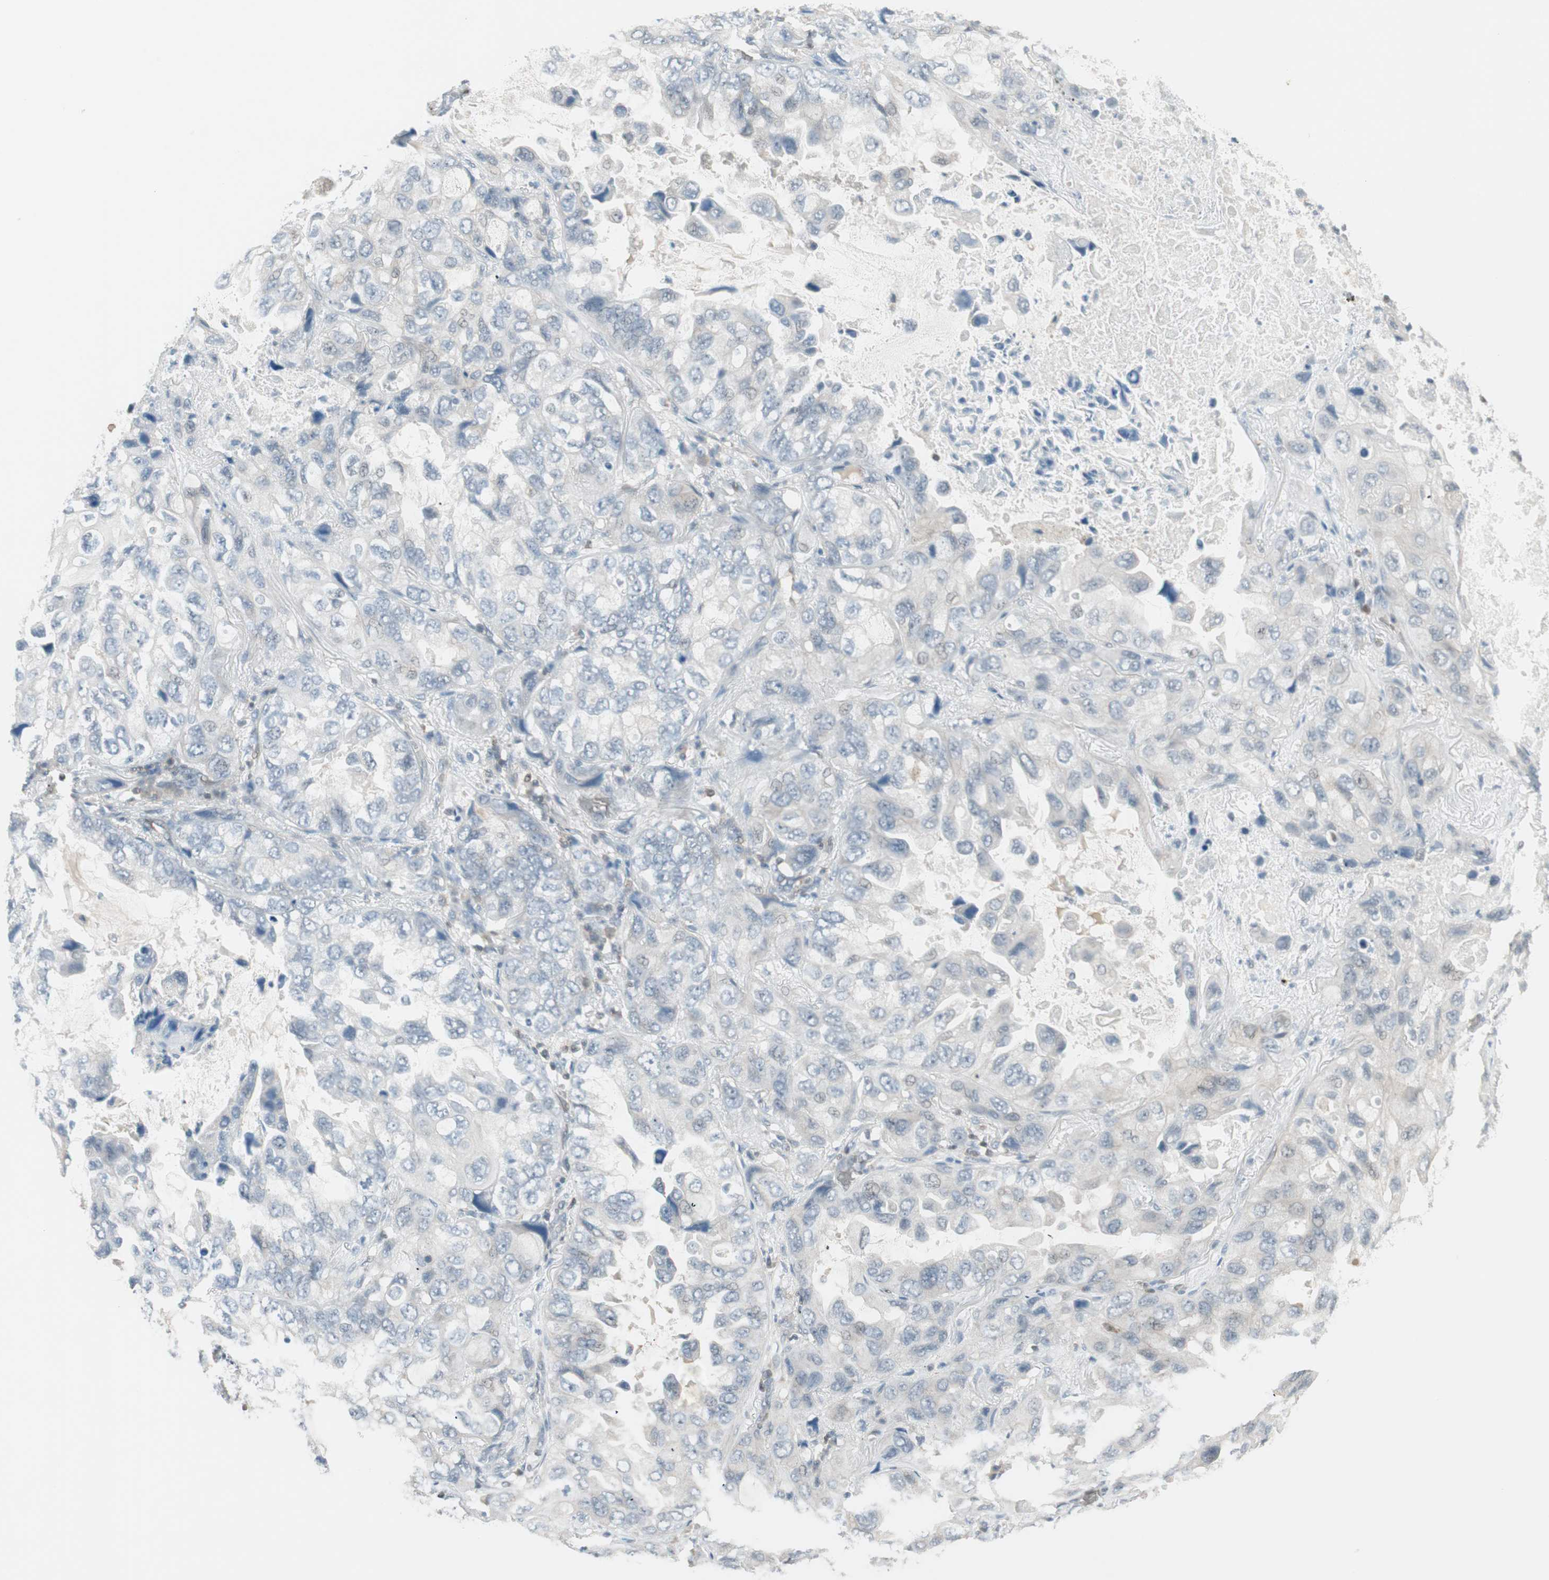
{"staining": {"intensity": "negative", "quantity": "none", "location": "none"}, "tissue": "lung cancer", "cell_type": "Tumor cells", "image_type": "cancer", "snomed": [{"axis": "morphology", "description": "Squamous cell carcinoma, NOS"}, {"axis": "topography", "description": "Lung"}], "caption": "High power microscopy image of an immunohistochemistry photomicrograph of lung cancer (squamous cell carcinoma), revealing no significant expression in tumor cells.", "gene": "MAP4K1", "patient": {"sex": "female", "age": 73}}